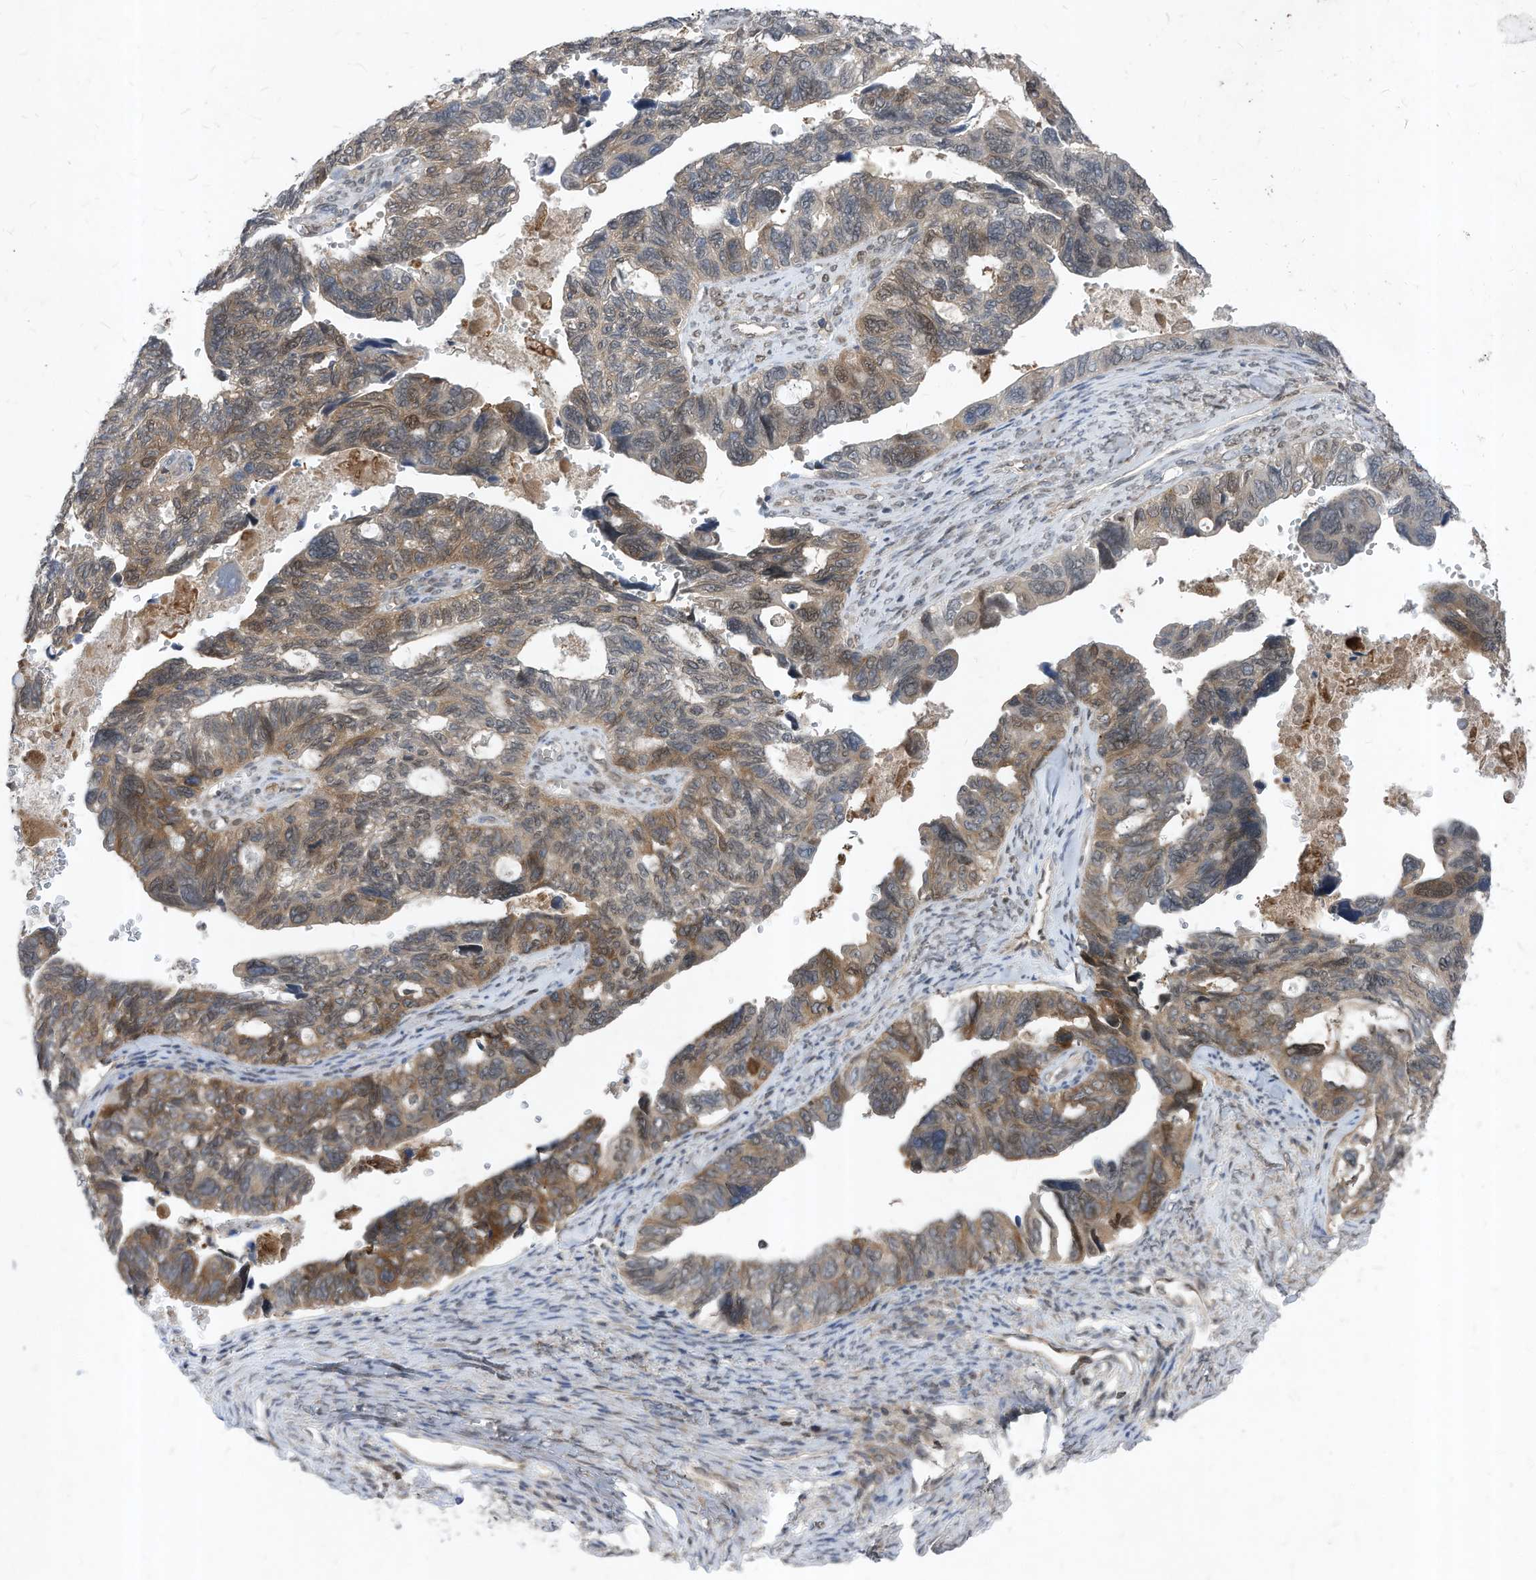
{"staining": {"intensity": "moderate", "quantity": "25%-75%", "location": "cytoplasmic/membranous,nuclear"}, "tissue": "ovarian cancer", "cell_type": "Tumor cells", "image_type": "cancer", "snomed": [{"axis": "morphology", "description": "Cystadenocarcinoma, serous, NOS"}, {"axis": "topography", "description": "Ovary"}], "caption": "Serous cystadenocarcinoma (ovarian) was stained to show a protein in brown. There is medium levels of moderate cytoplasmic/membranous and nuclear expression in about 25%-75% of tumor cells. (brown staining indicates protein expression, while blue staining denotes nuclei).", "gene": "KPNB1", "patient": {"sex": "female", "age": 79}}